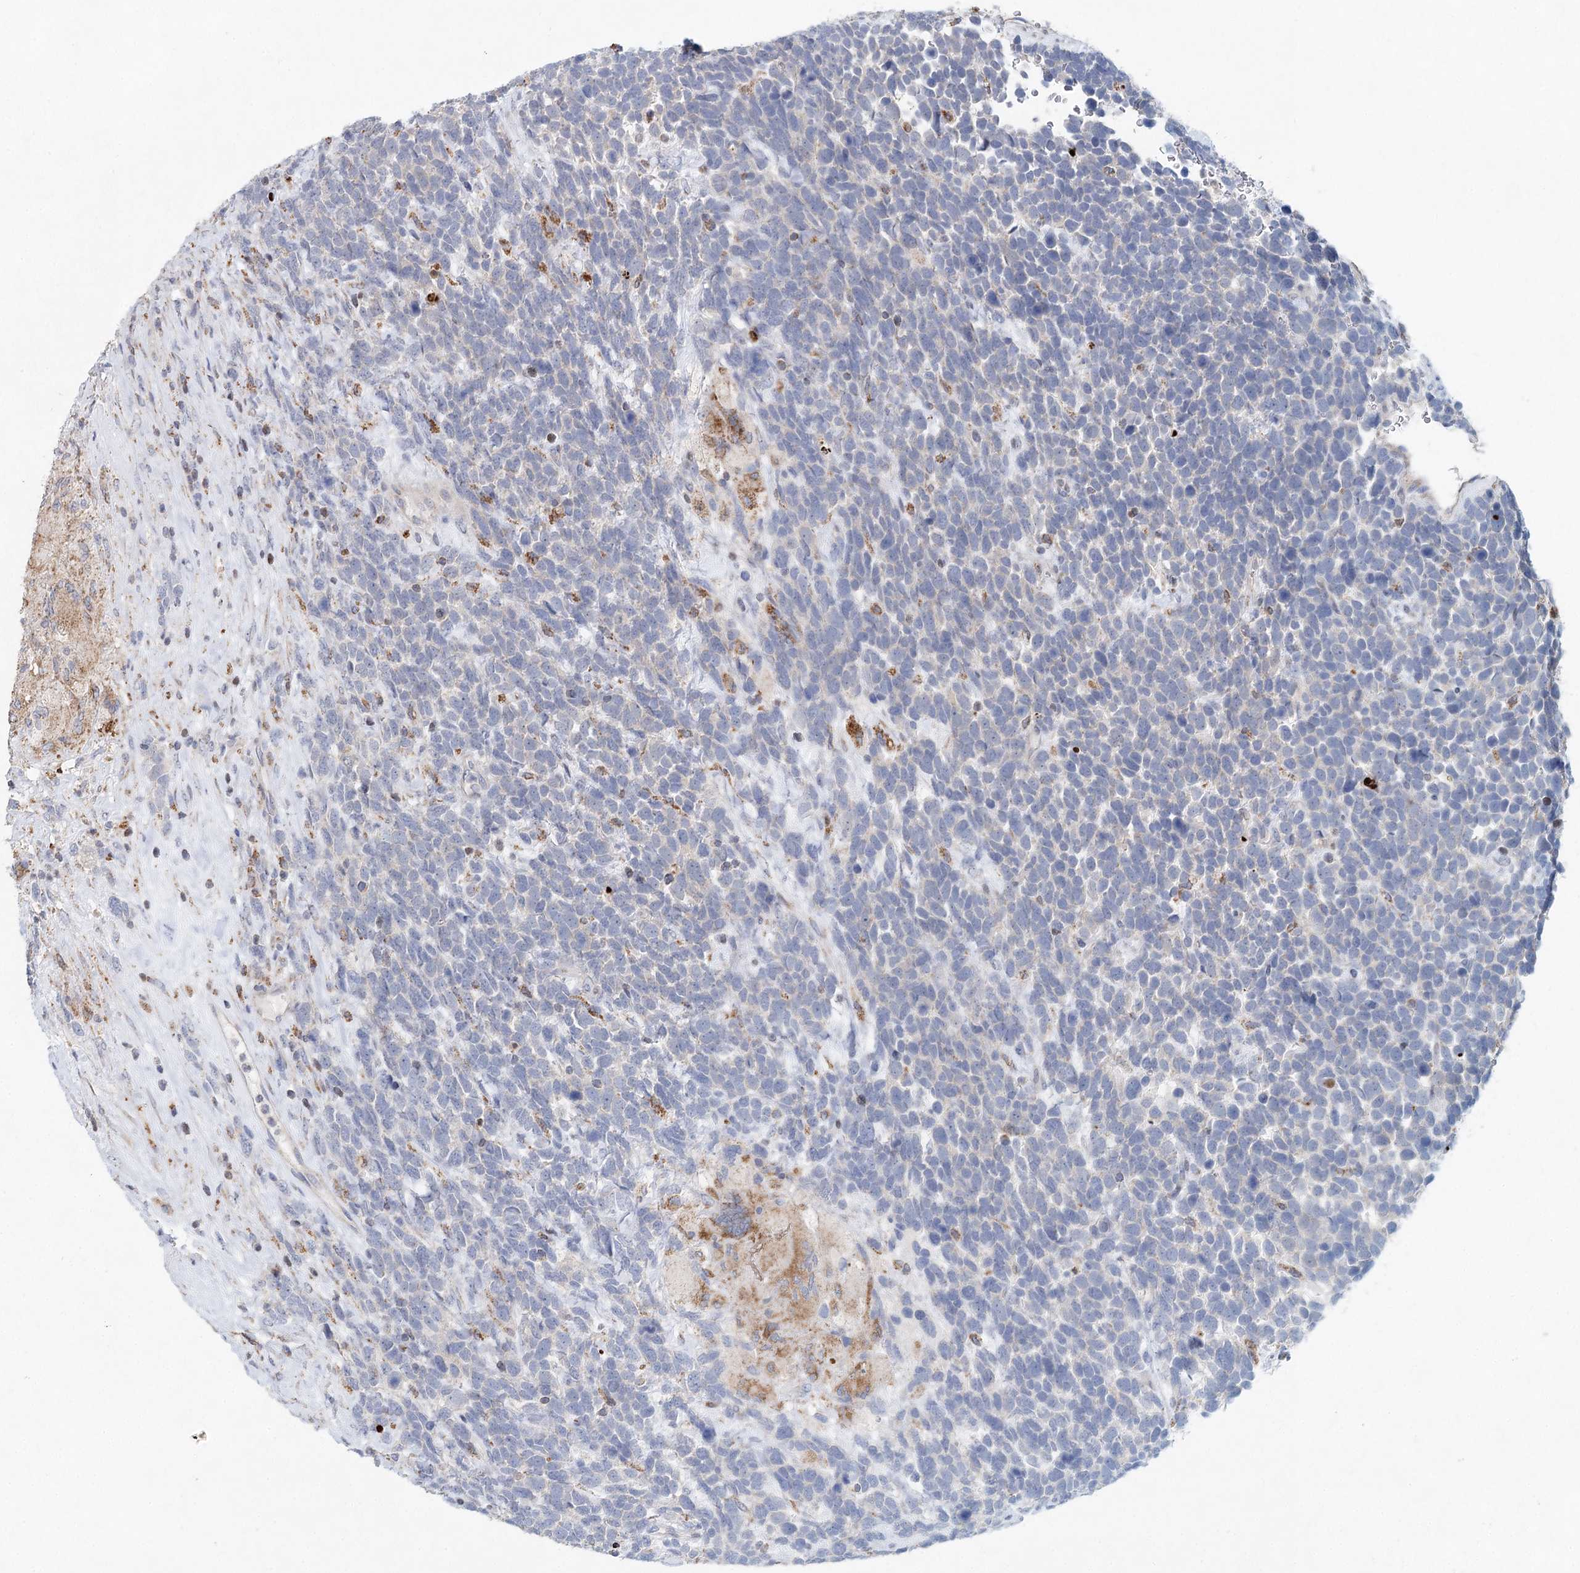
{"staining": {"intensity": "moderate", "quantity": "<25%", "location": "cytoplasmic/membranous"}, "tissue": "urothelial cancer", "cell_type": "Tumor cells", "image_type": "cancer", "snomed": [{"axis": "morphology", "description": "Urothelial carcinoma, High grade"}, {"axis": "topography", "description": "Urinary bladder"}], "caption": "Protein staining displays moderate cytoplasmic/membranous expression in about <25% of tumor cells in urothelial cancer.", "gene": "XPO6", "patient": {"sex": "female", "age": 82}}